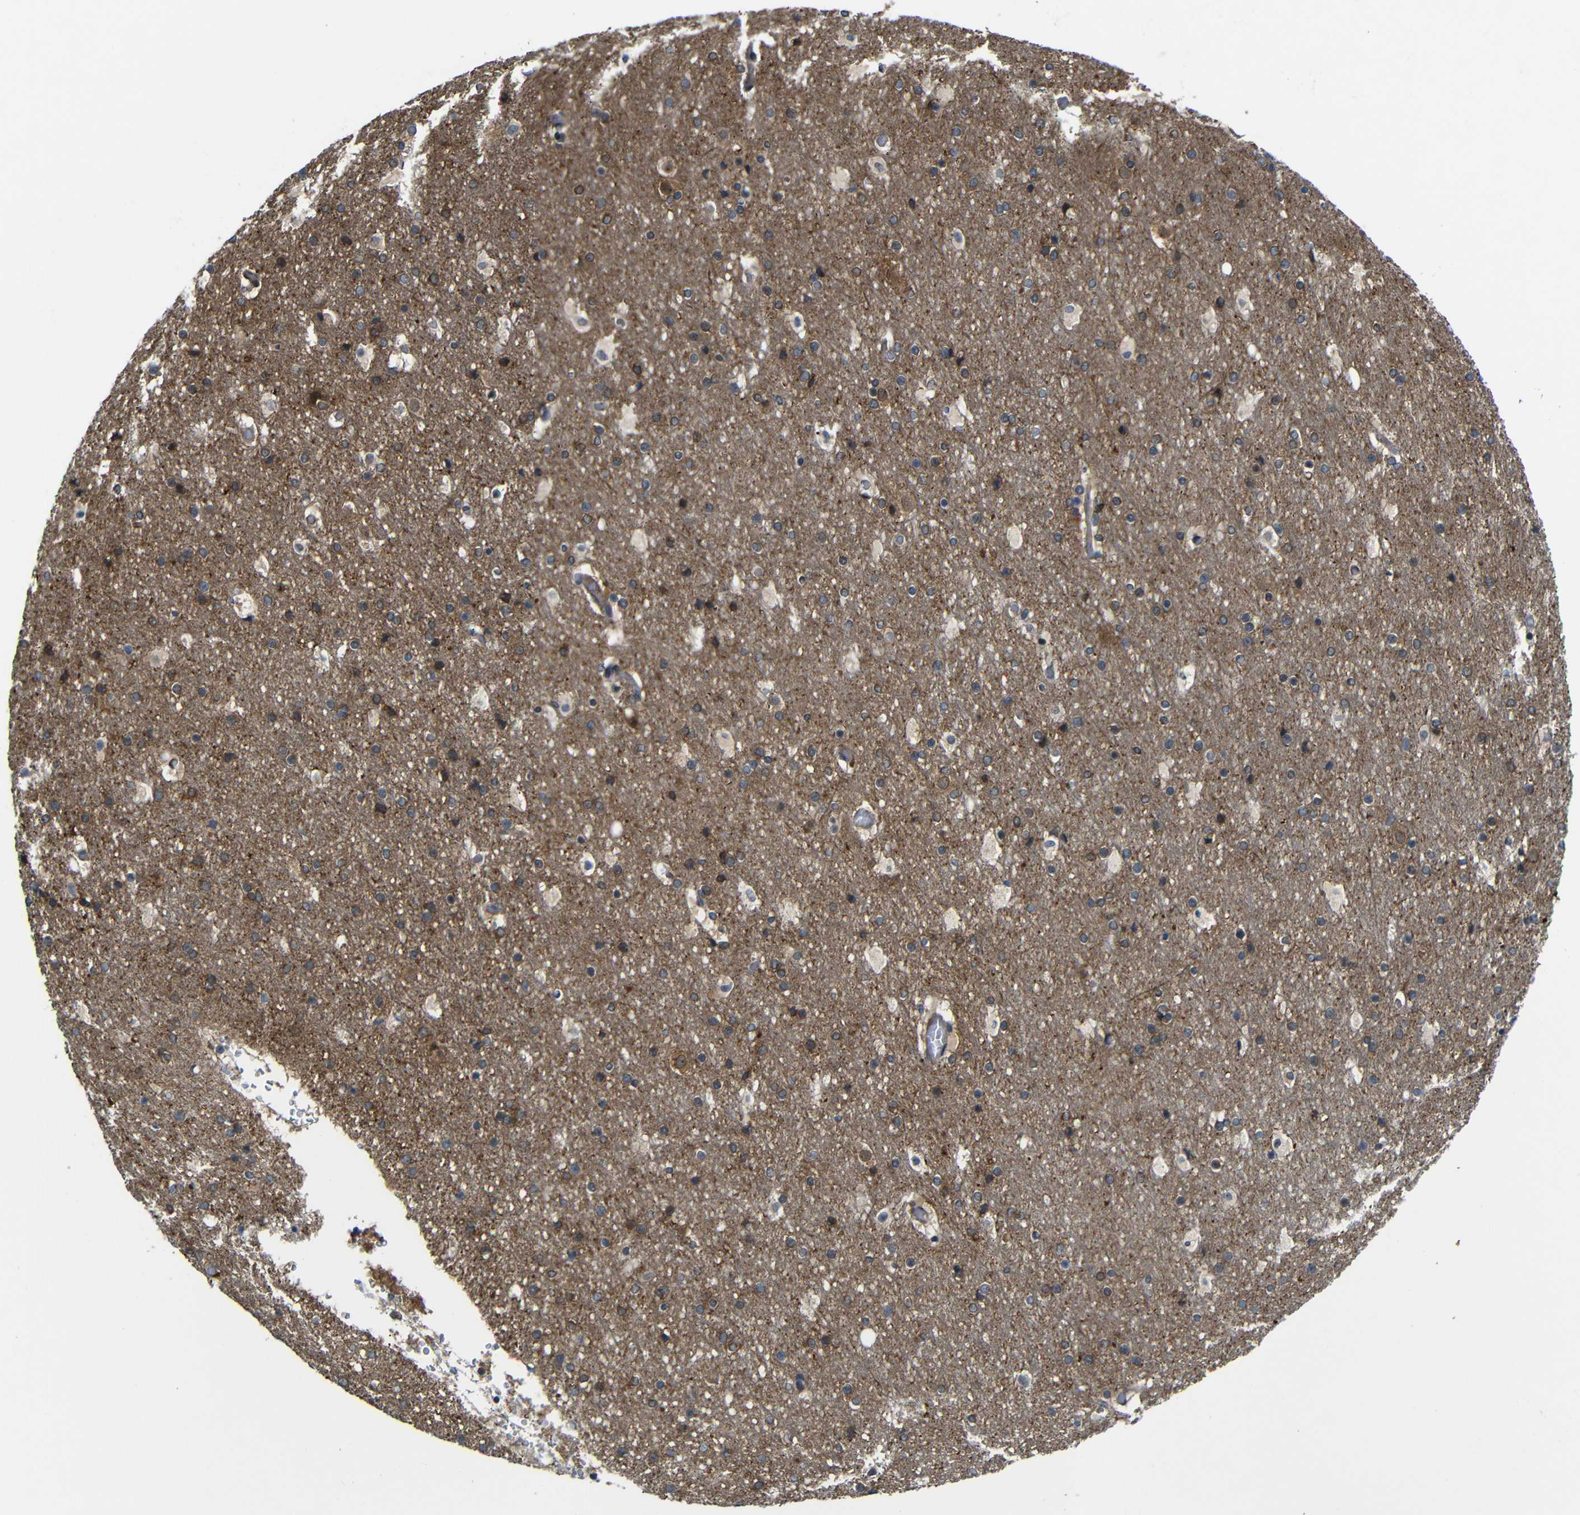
{"staining": {"intensity": "weak", "quantity": ">75%", "location": "cytoplasmic/membranous"}, "tissue": "cerebral cortex", "cell_type": "Endothelial cells", "image_type": "normal", "snomed": [{"axis": "morphology", "description": "Normal tissue, NOS"}, {"axis": "topography", "description": "Cerebral cortex"}], "caption": "The micrograph exhibits immunohistochemical staining of benign cerebral cortex. There is weak cytoplasmic/membranous staining is identified in about >75% of endothelial cells. The staining was performed using DAB (3,3'-diaminobenzidine), with brown indicating positive protein expression. Nuclei are stained blue with hematoxylin.", "gene": "P3H2", "patient": {"sex": "male", "age": 57}}